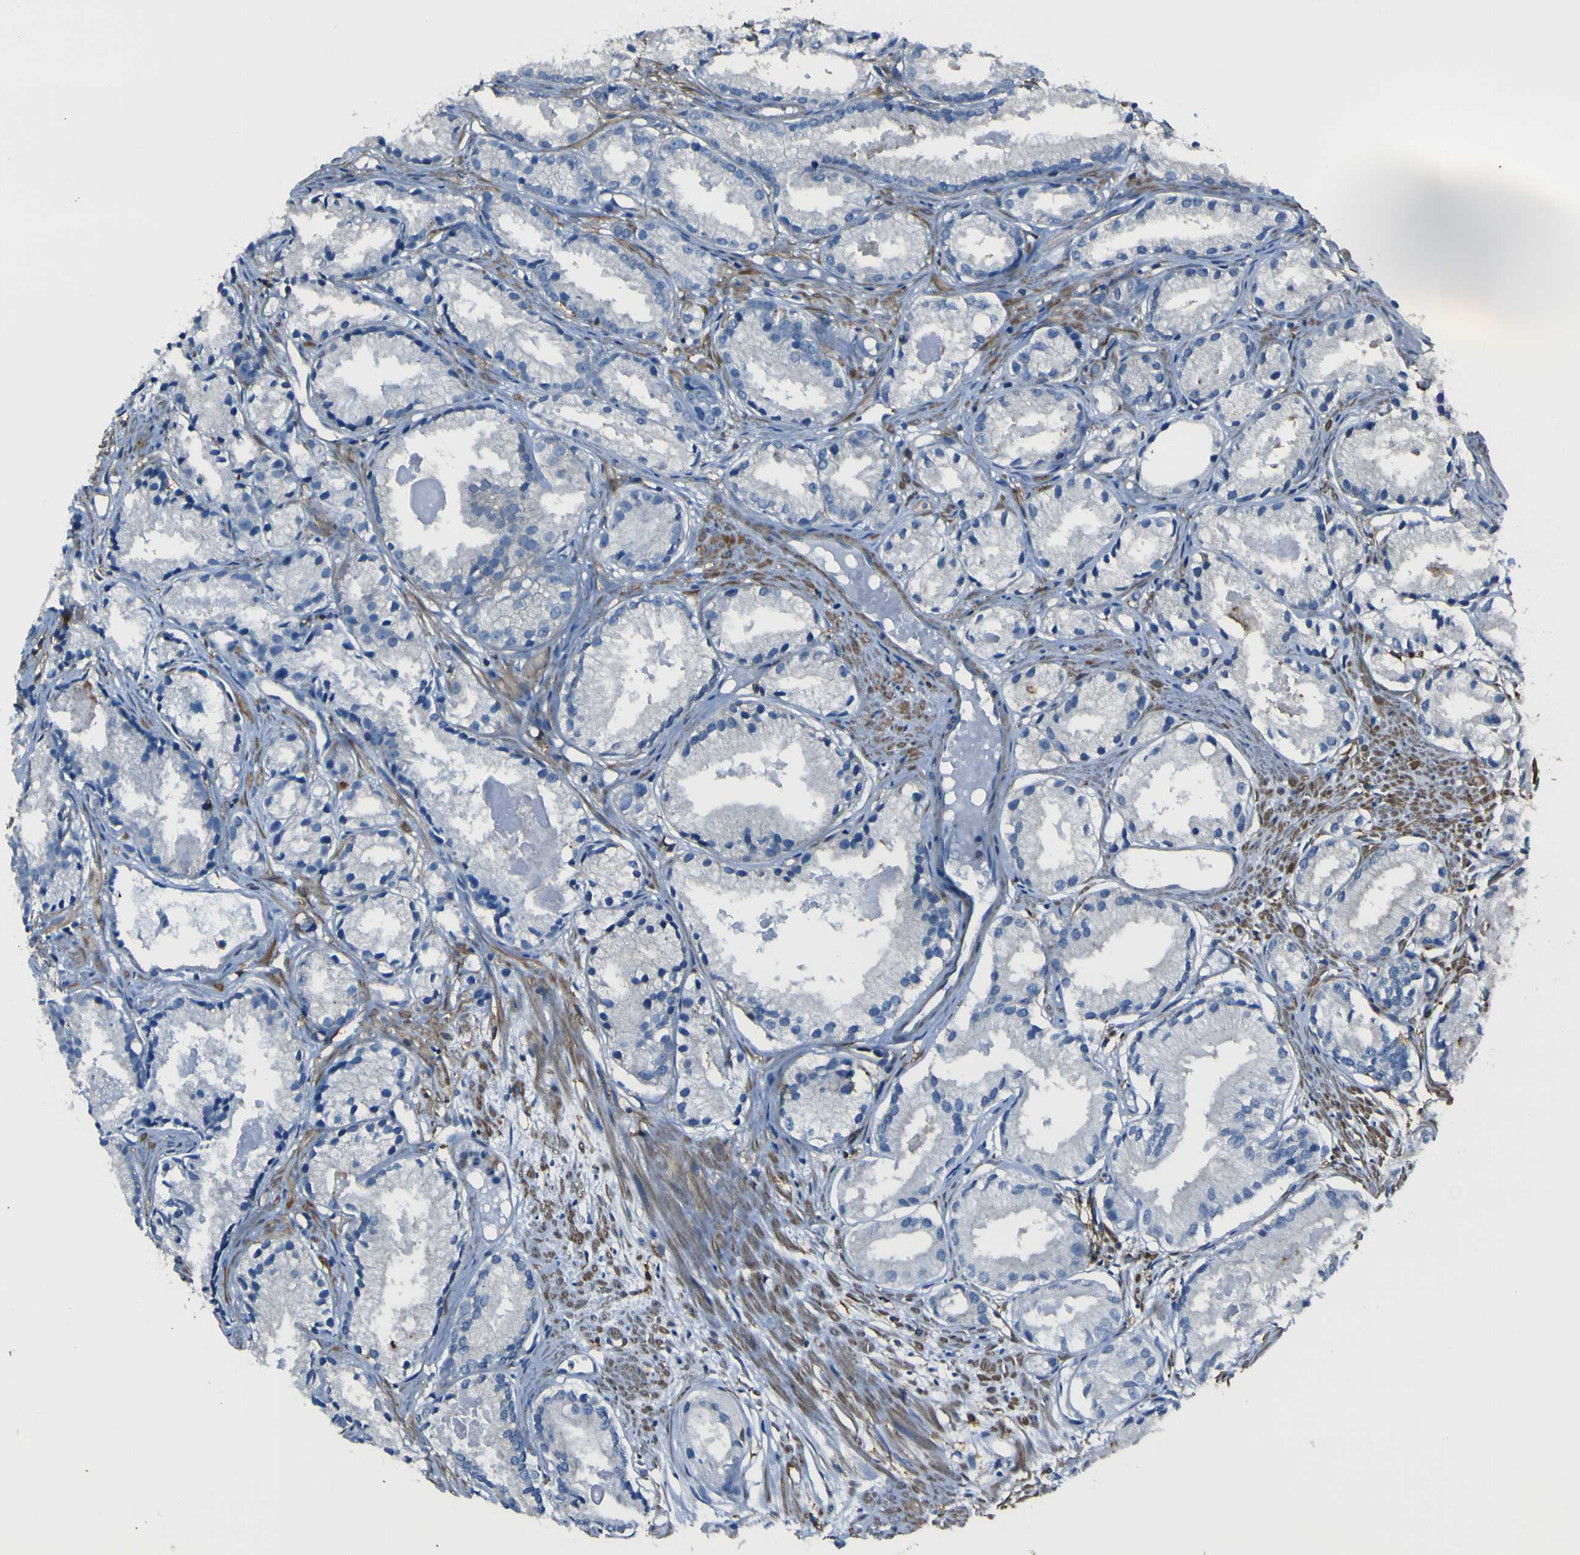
{"staining": {"intensity": "negative", "quantity": "none", "location": "none"}, "tissue": "prostate cancer", "cell_type": "Tumor cells", "image_type": "cancer", "snomed": [{"axis": "morphology", "description": "Adenocarcinoma, Low grade"}, {"axis": "topography", "description": "Prostate"}], "caption": "Micrograph shows no protein staining in tumor cells of prostate cancer tissue. Brightfield microscopy of IHC stained with DAB (brown) and hematoxylin (blue), captured at high magnification.", "gene": "LAIR1", "patient": {"sex": "male", "age": 72}}